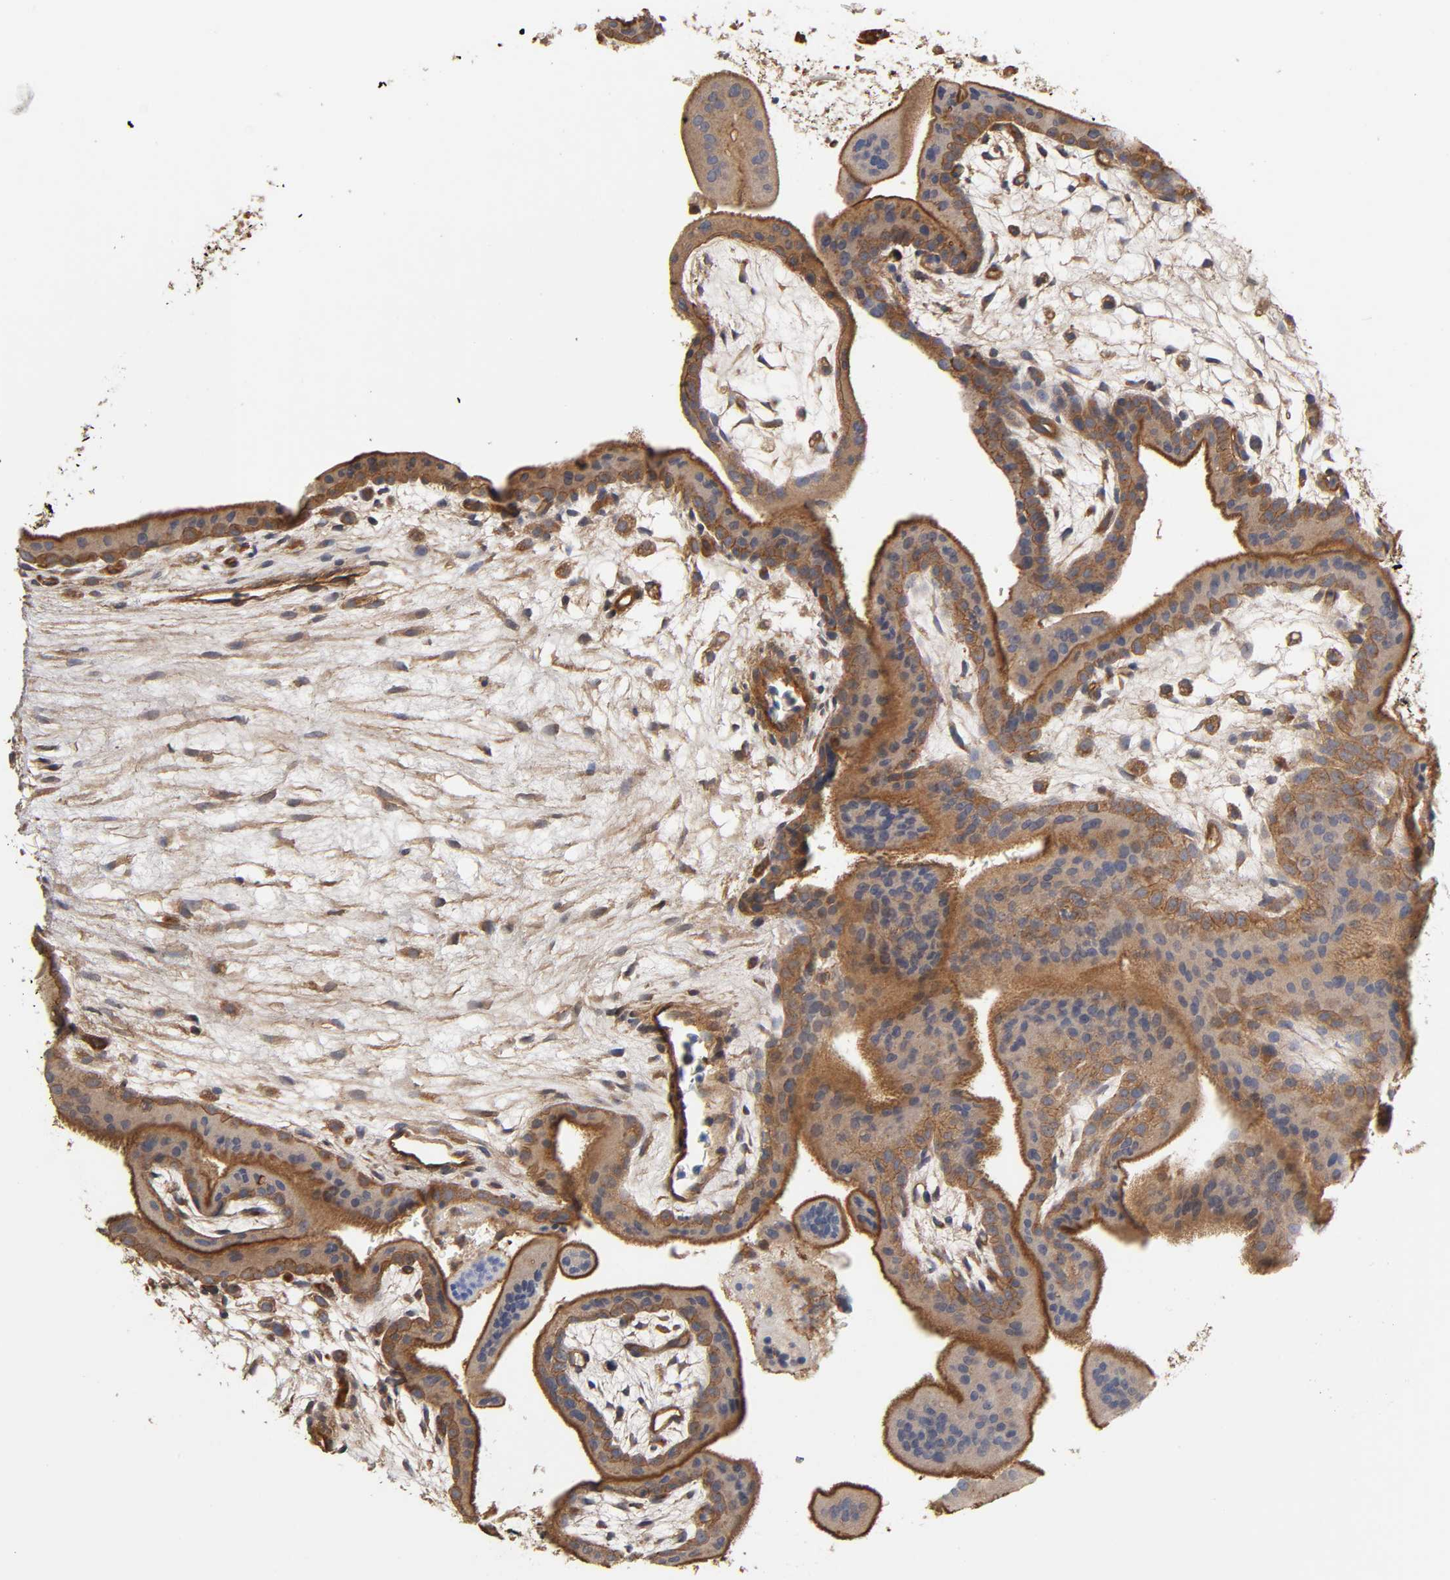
{"staining": {"intensity": "moderate", "quantity": ">75%", "location": "cytoplasmic/membranous"}, "tissue": "placenta", "cell_type": "Decidual cells", "image_type": "normal", "snomed": [{"axis": "morphology", "description": "Normal tissue, NOS"}, {"axis": "topography", "description": "Placenta"}], "caption": "High-power microscopy captured an immunohistochemistry image of benign placenta, revealing moderate cytoplasmic/membranous positivity in approximately >75% of decidual cells.", "gene": "LAMTOR2", "patient": {"sex": "female", "age": 35}}